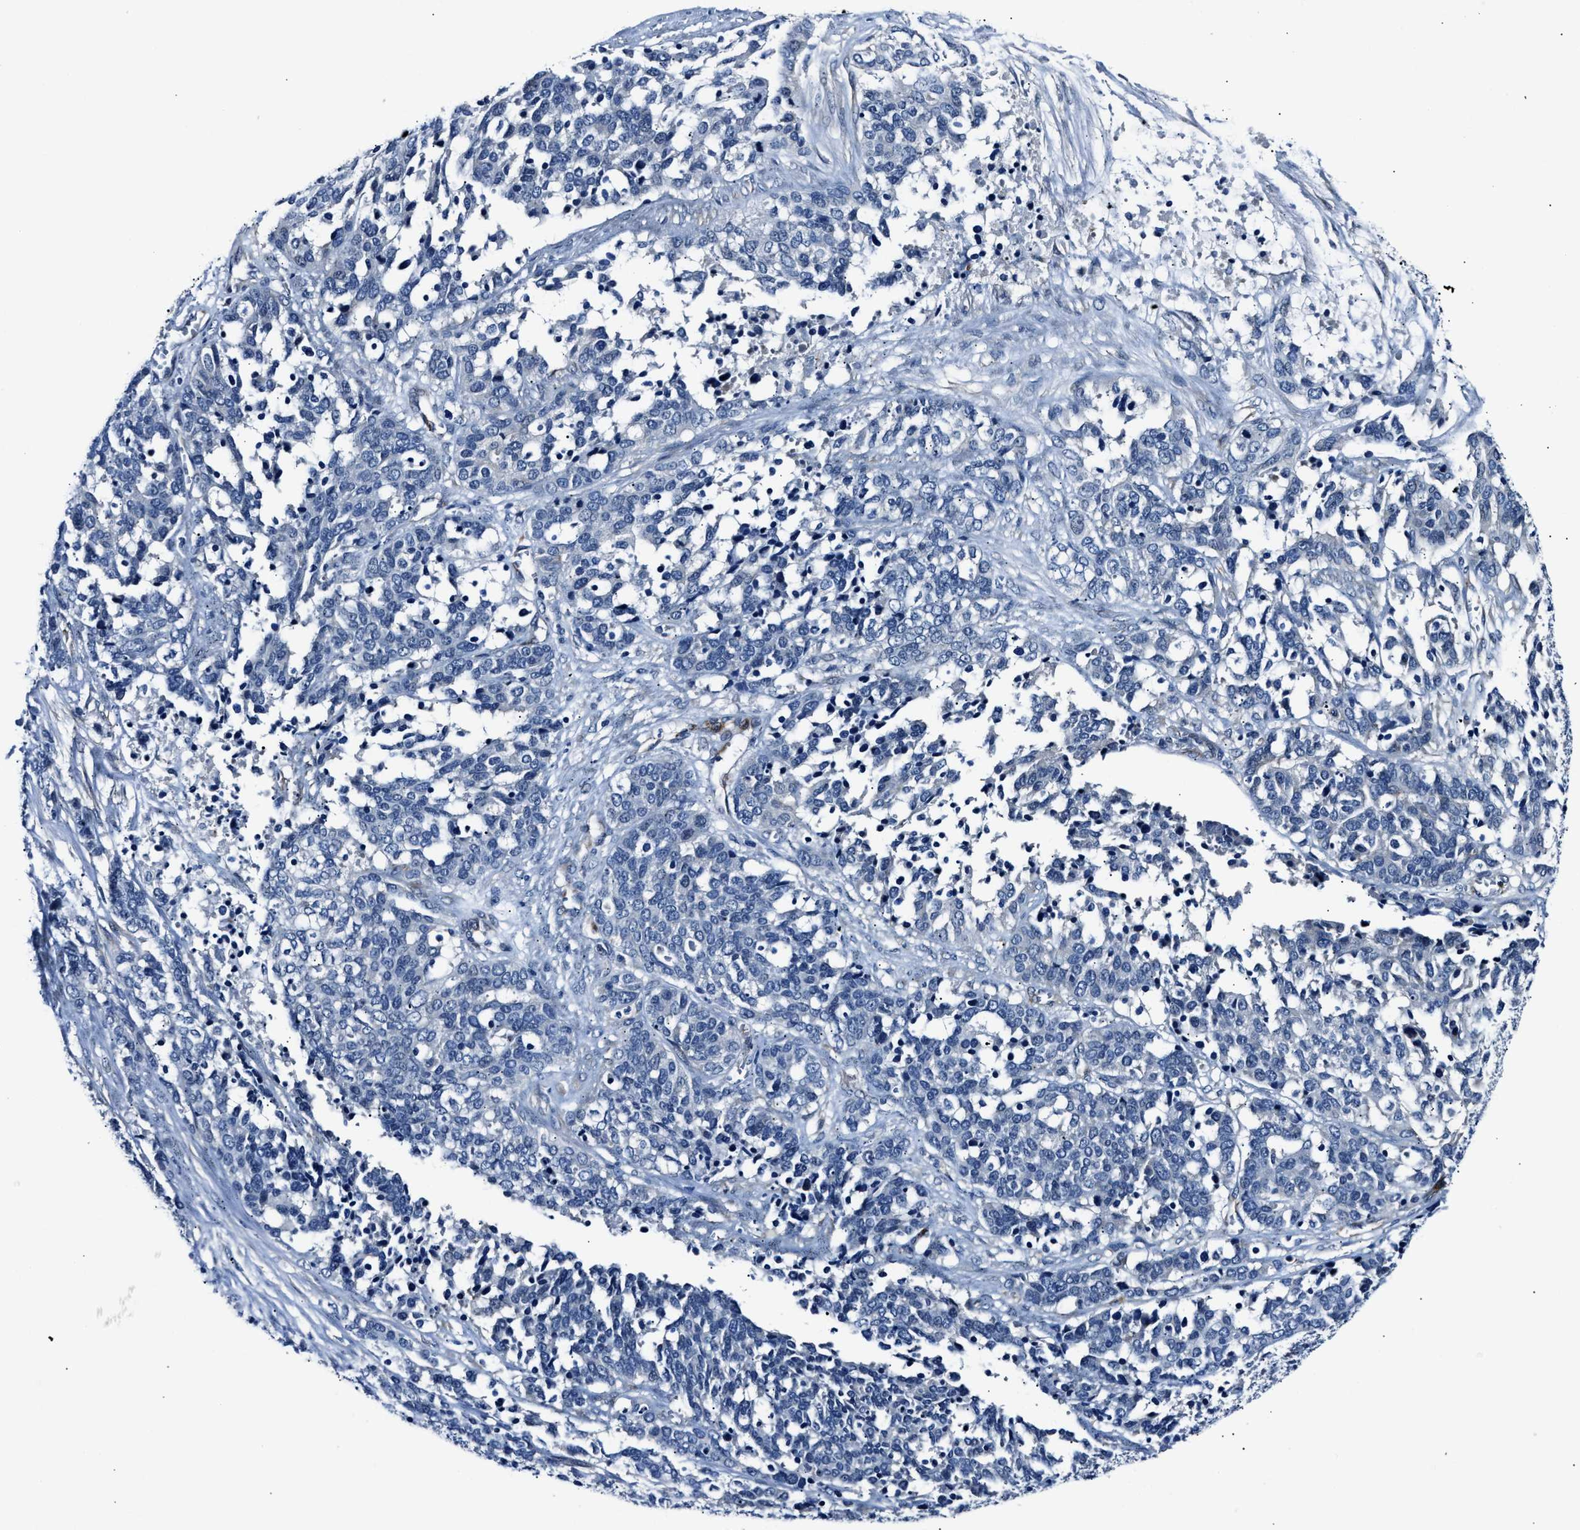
{"staining": {"intensity": "negative", "quantity": "none", "location": "none"}, "tissue": "ovarian cancer", "cell_type": "Tumor cells", "image_type": "cancer", "snomed": [{"axis": "morphology", "description": "Cystadenocarcinoma, serous, NOS"}, {"axis": "topography", "description": "Ovary"}], "caption": "The histopathology image demonstrates no significant staining in tumor cells of serous cystadenocarcinoma (ovarian). (DAB immunohistochemistry, high magnification).", "gene": "MPDZ", "patient": {"sex": "female", "age": 44}}